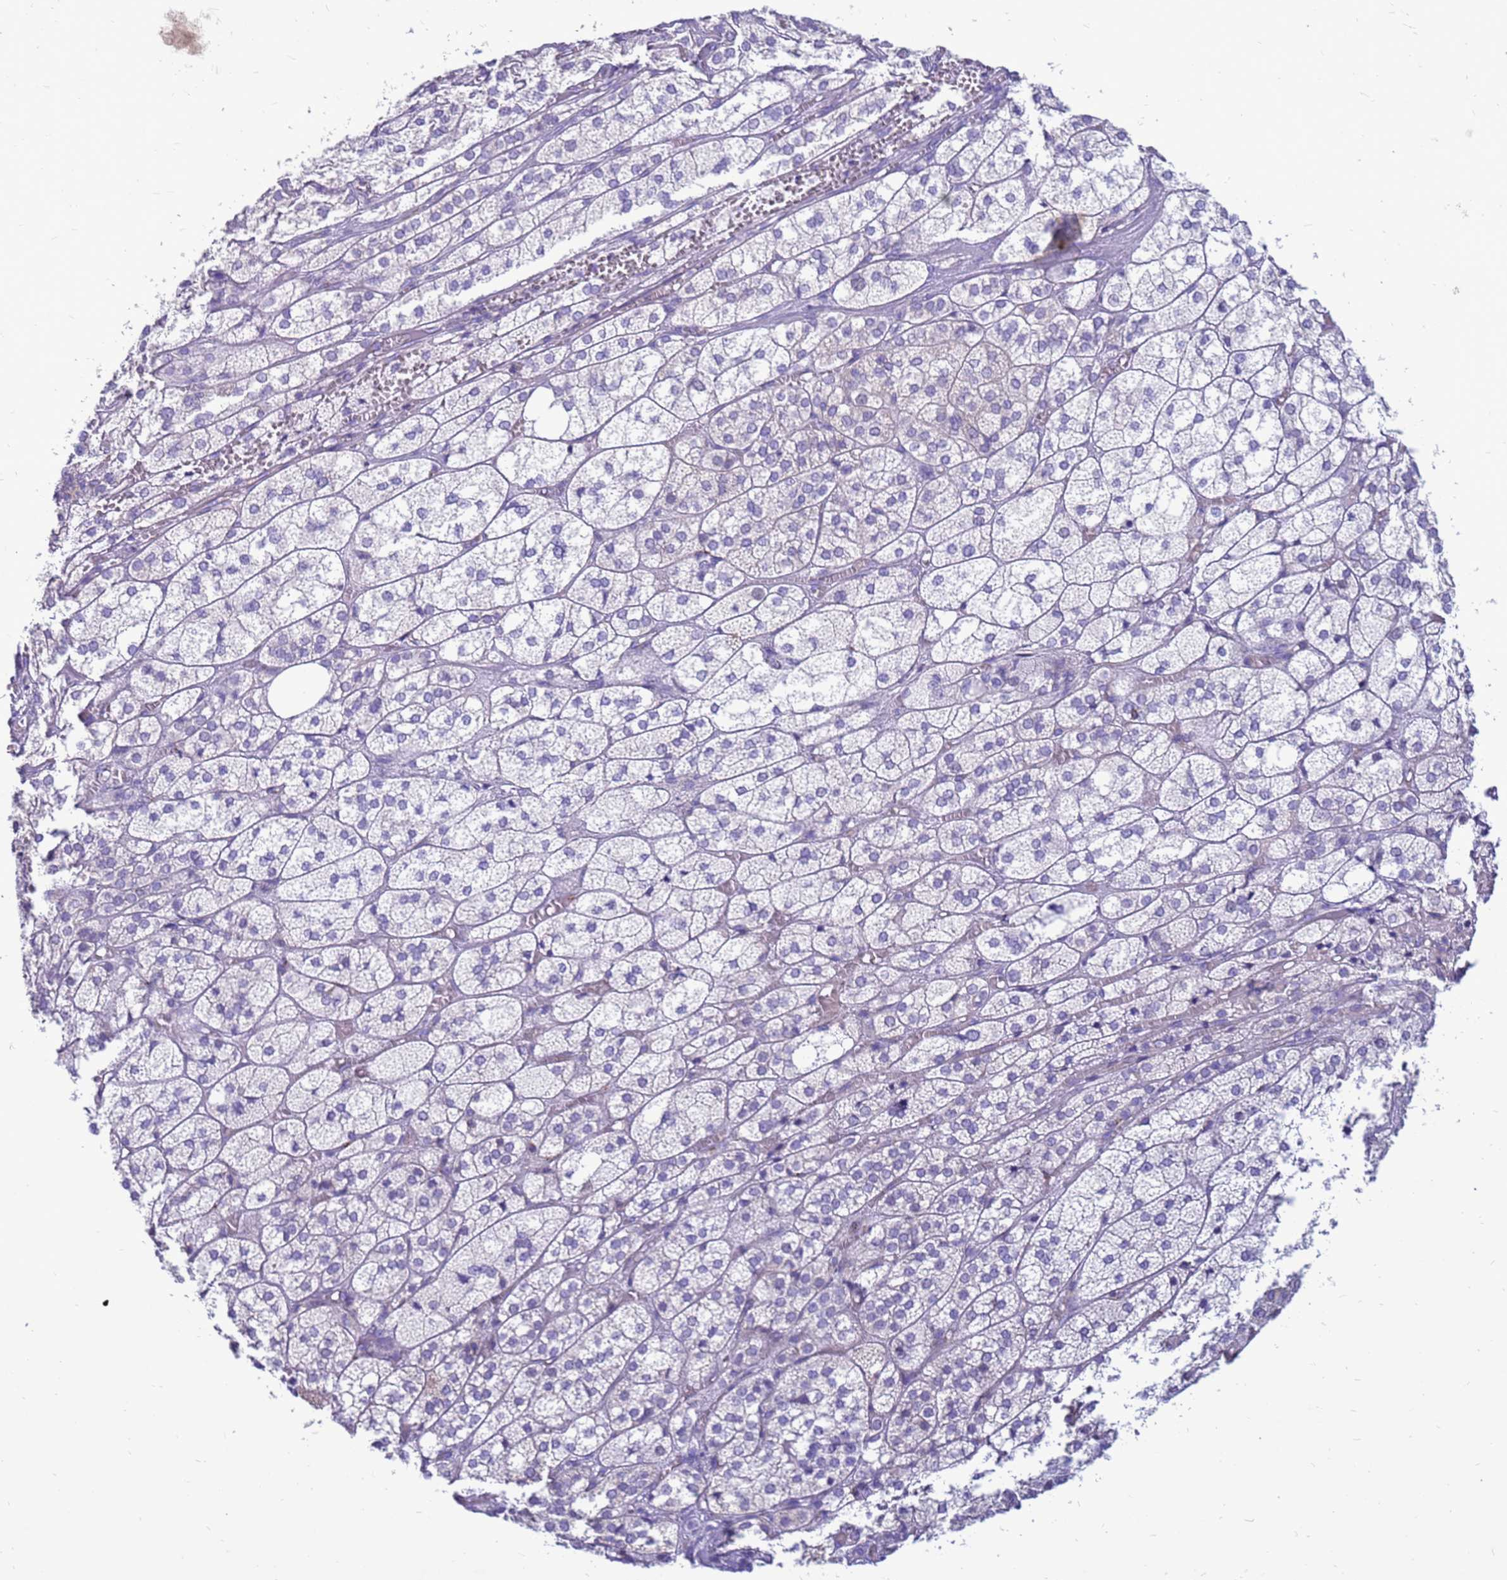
{"staining": {"intensity": "negative", "quantity": "none", "location": "none"}, "tissue": "adrenal gland", "cell_type": "Glandular cells", "image_type": "normal", "snomed": [{"axis": "morphology", "description": "Normal tissue, NOS"}, {"axis": "topography", "description": "Adrenal gland"}], "caption": "Immunohistochemistry micrograph of benign adrenal gland: human adrenal gland stained with DAB exhibits no significant protein staining in glandular cells.", "gene": "PDE10A", "patient": {"sex": "female", "age": 61}}